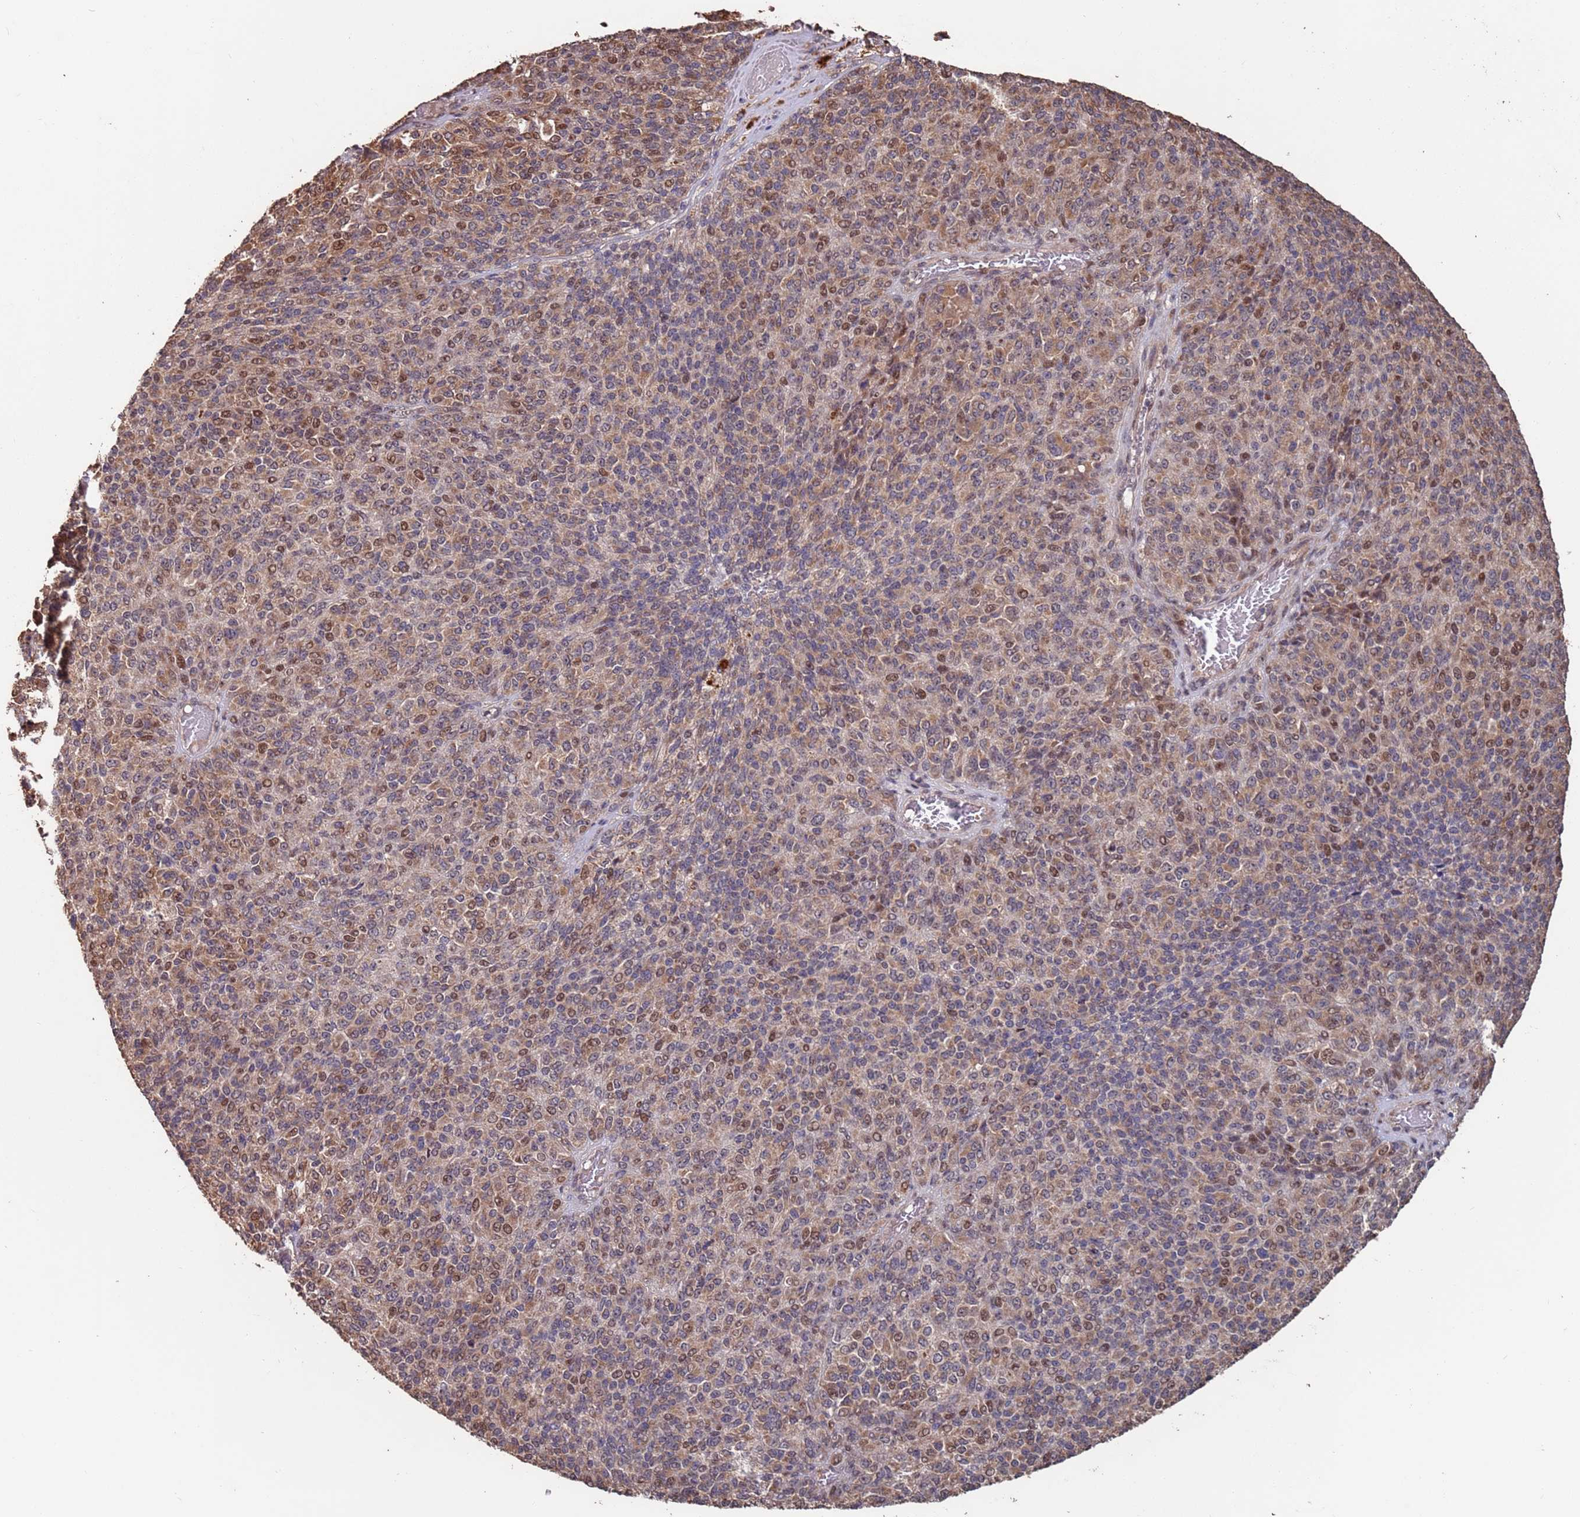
{"staining": {"intensity": "moderate", "quantity": "<25%", "location": "cytoplasmic/membranous,nuclear"}, "tissue": "melanoma", "cell_type": "Tumor cells", "image_type": "cancer", "snomed": [{"axis": "morphology", "description": "Malignant melanoma, Metastatic site"}, {"axis": "topography", "description": "Brain"}], "caption": "Protein staining reveals moderate cytoplasmic/membranous and nuclear expression in approximately <25% of tumor cells in malignant melanoma (metastatic site).", "gene": "PRR7", "patient": {"sex": "female", "age": 56}}